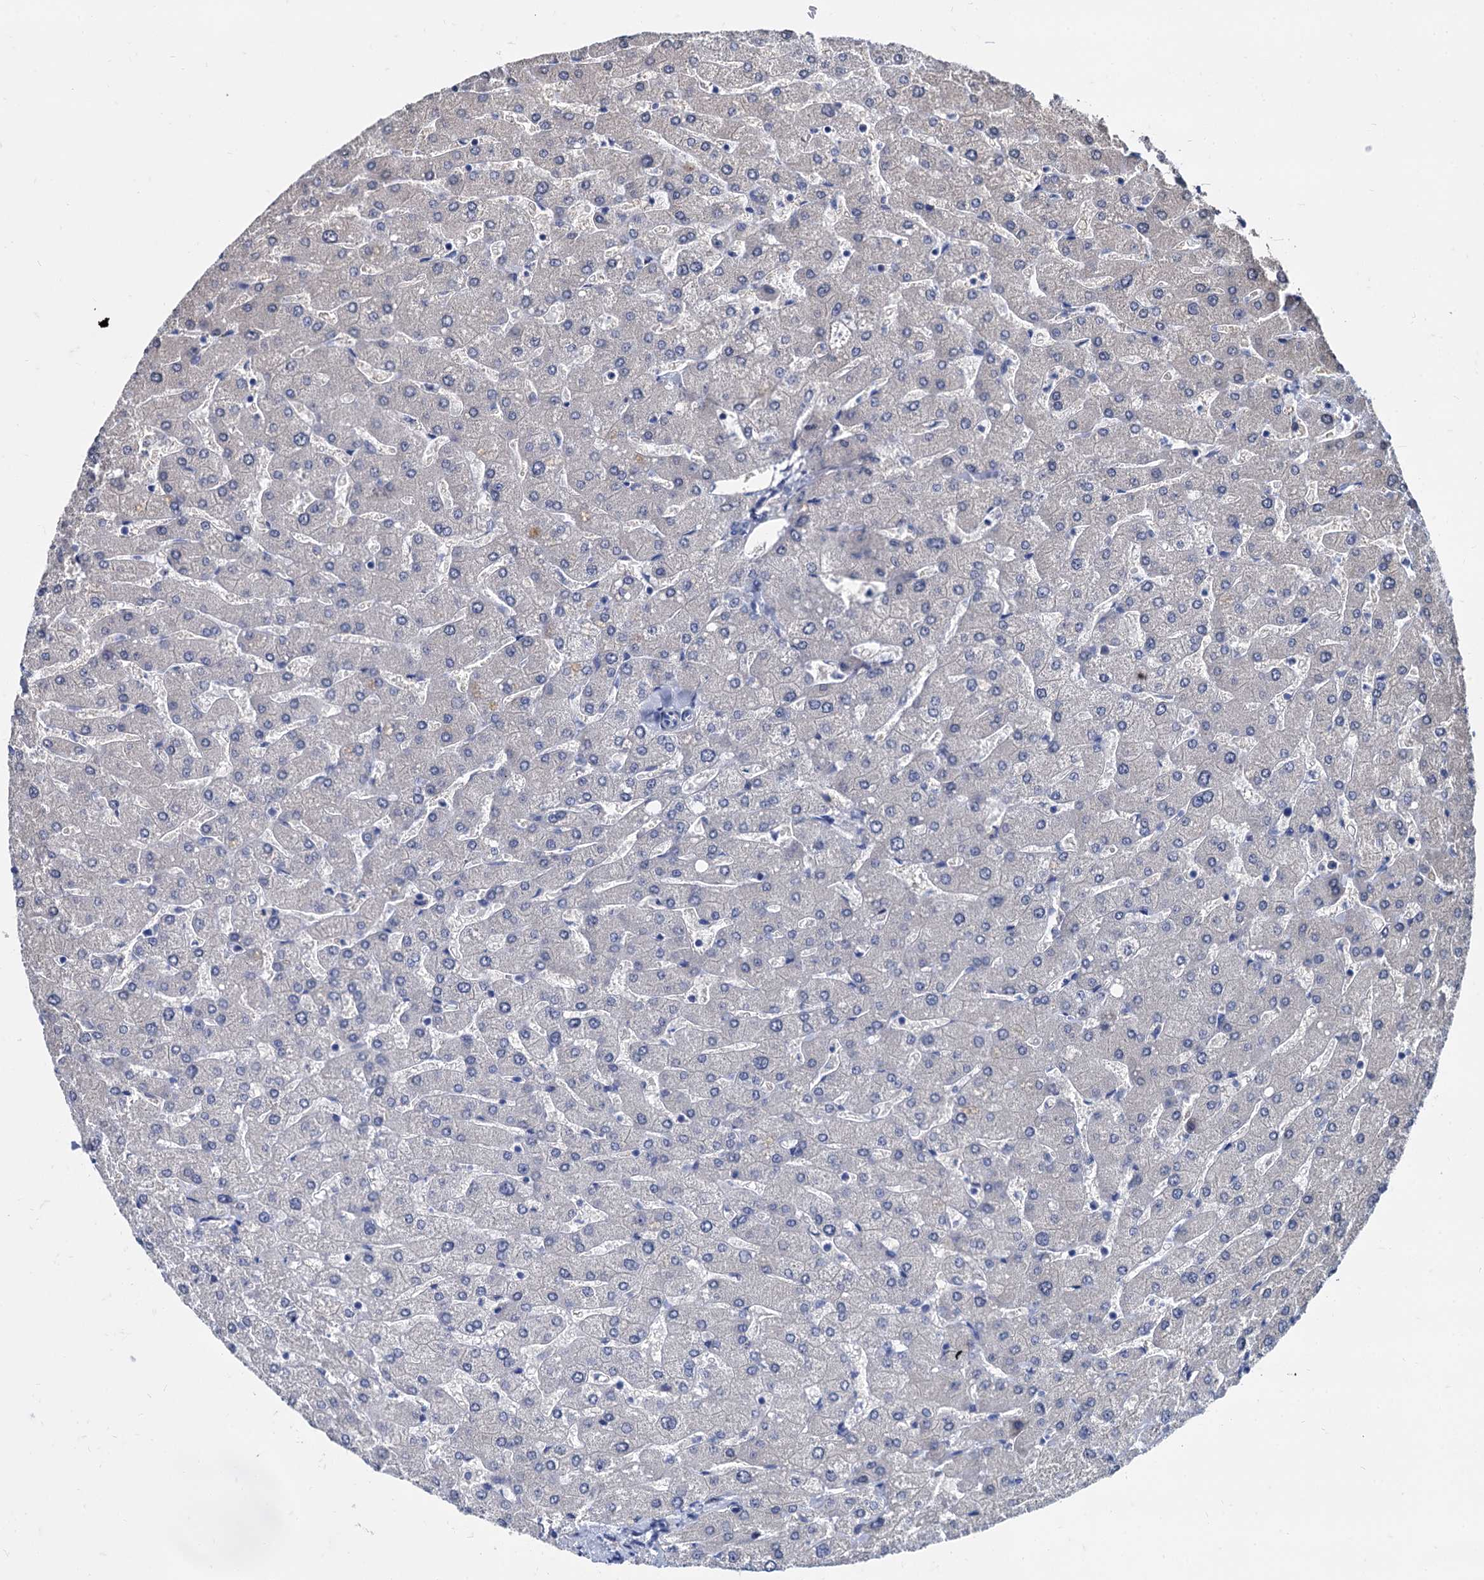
{"staining": {"intensity": "negative", "quantity": "none", "location": "none"}, "tissue": "liver", "cell_type": "Cholangiocytes", "image_type": "normal", "snomed": [{"axis": "morphology", "description": "Normal tissue, NOS"}, {"axis": "topography", "description": "Liver"}], "caption": "An IHC photomicrograph of unremarkable liver is shown. There is no staining in cholangiocytes of liver.", "gene": "FOXR2", "patient": {"sex": "male", "age": 55}}